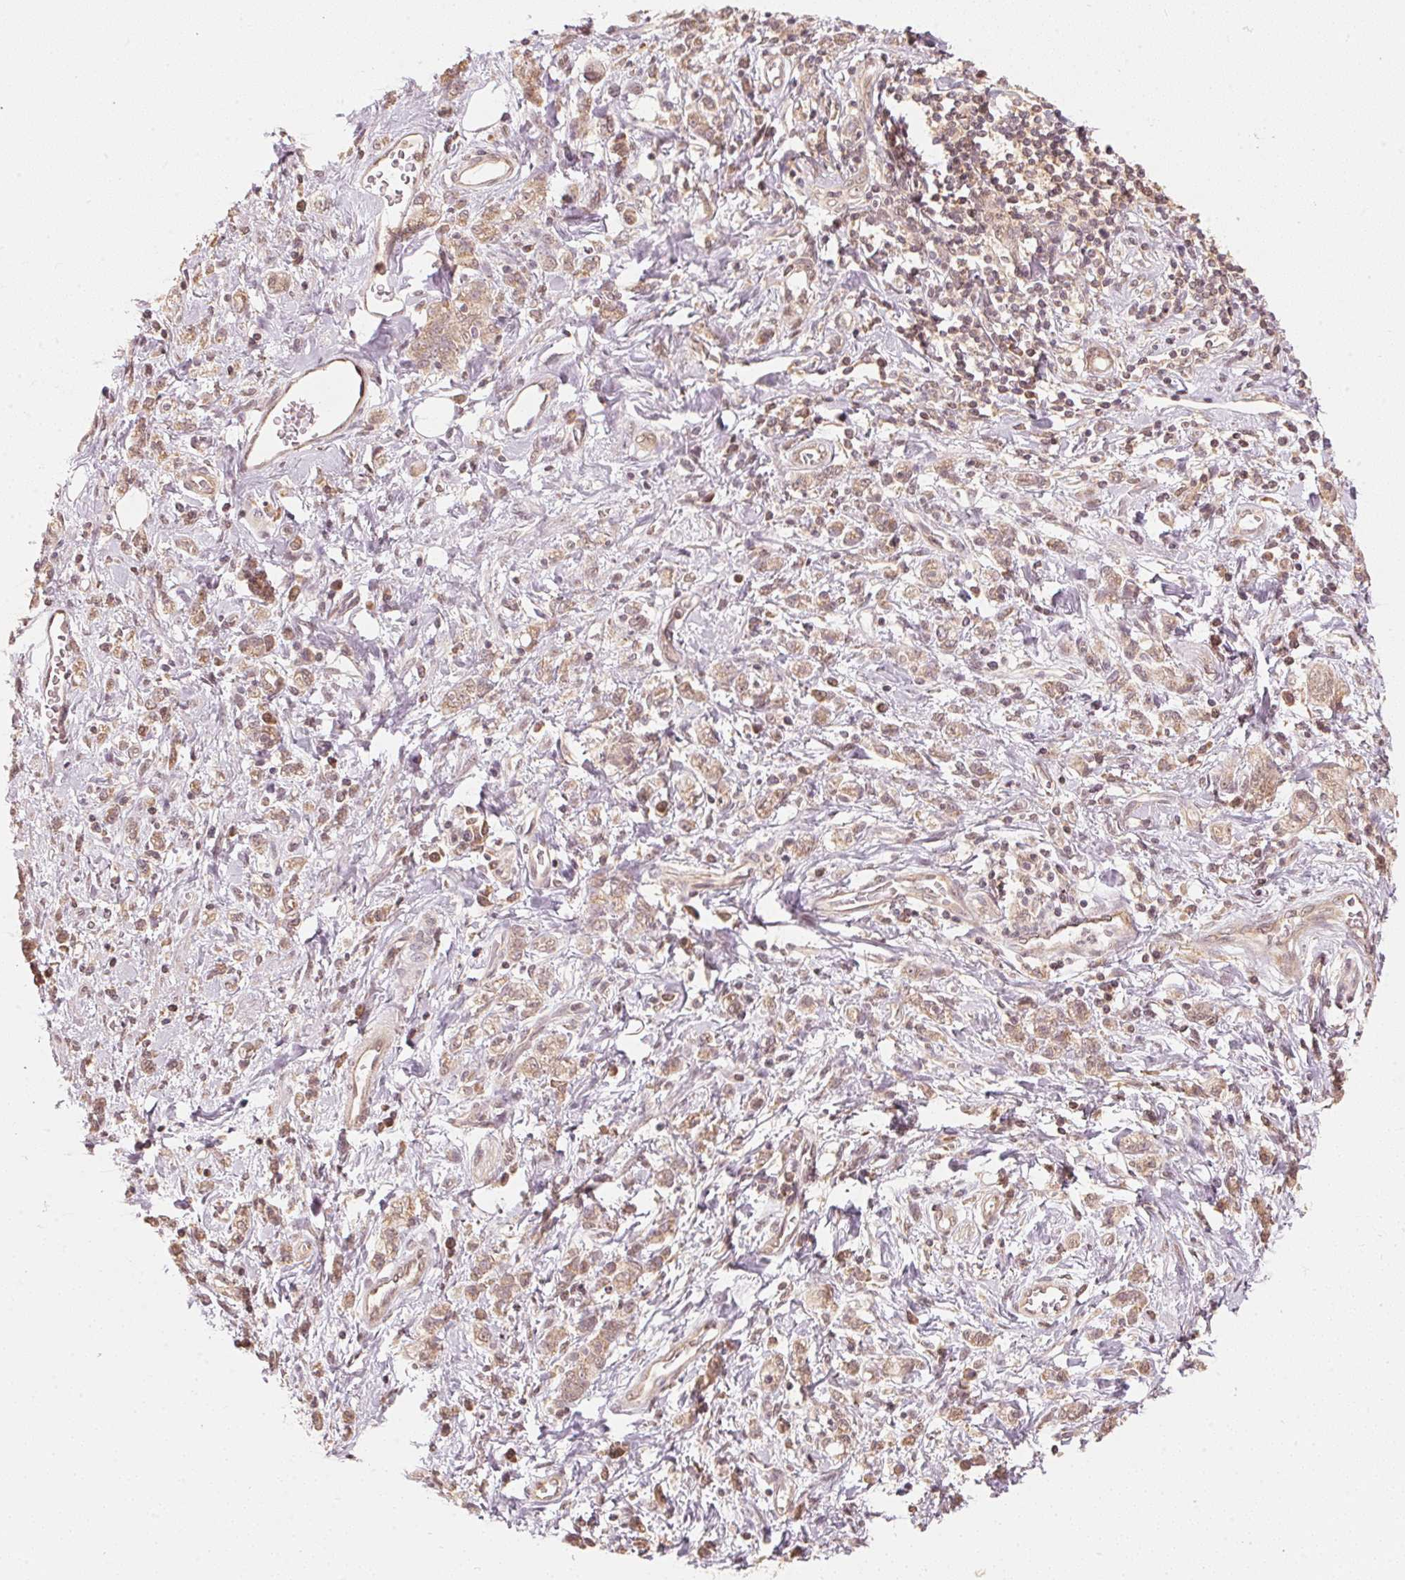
{"staining": {"intensity": "weak", "quantity": ">75%", "location": "cytoplasmic/membranous"}, "tissue": "stomach cancer", "cell_type": "Tumor cells", "image_type": "cancer", "snomed": [{"axis": "morphology", "description": "Adenocarcinoma, NOS"}, {"axis": "topography", "description": "Stomach"}], "caption": "Approximately >75% of tumor cells in stomach cancer (adenocarcinoma) exhibit weak cytoplasmic/membranous protein staining as visualized by brown immunohistochemical staining.", "gene": "C2orf73", "patient": {"sex": "male", "age": 77}}